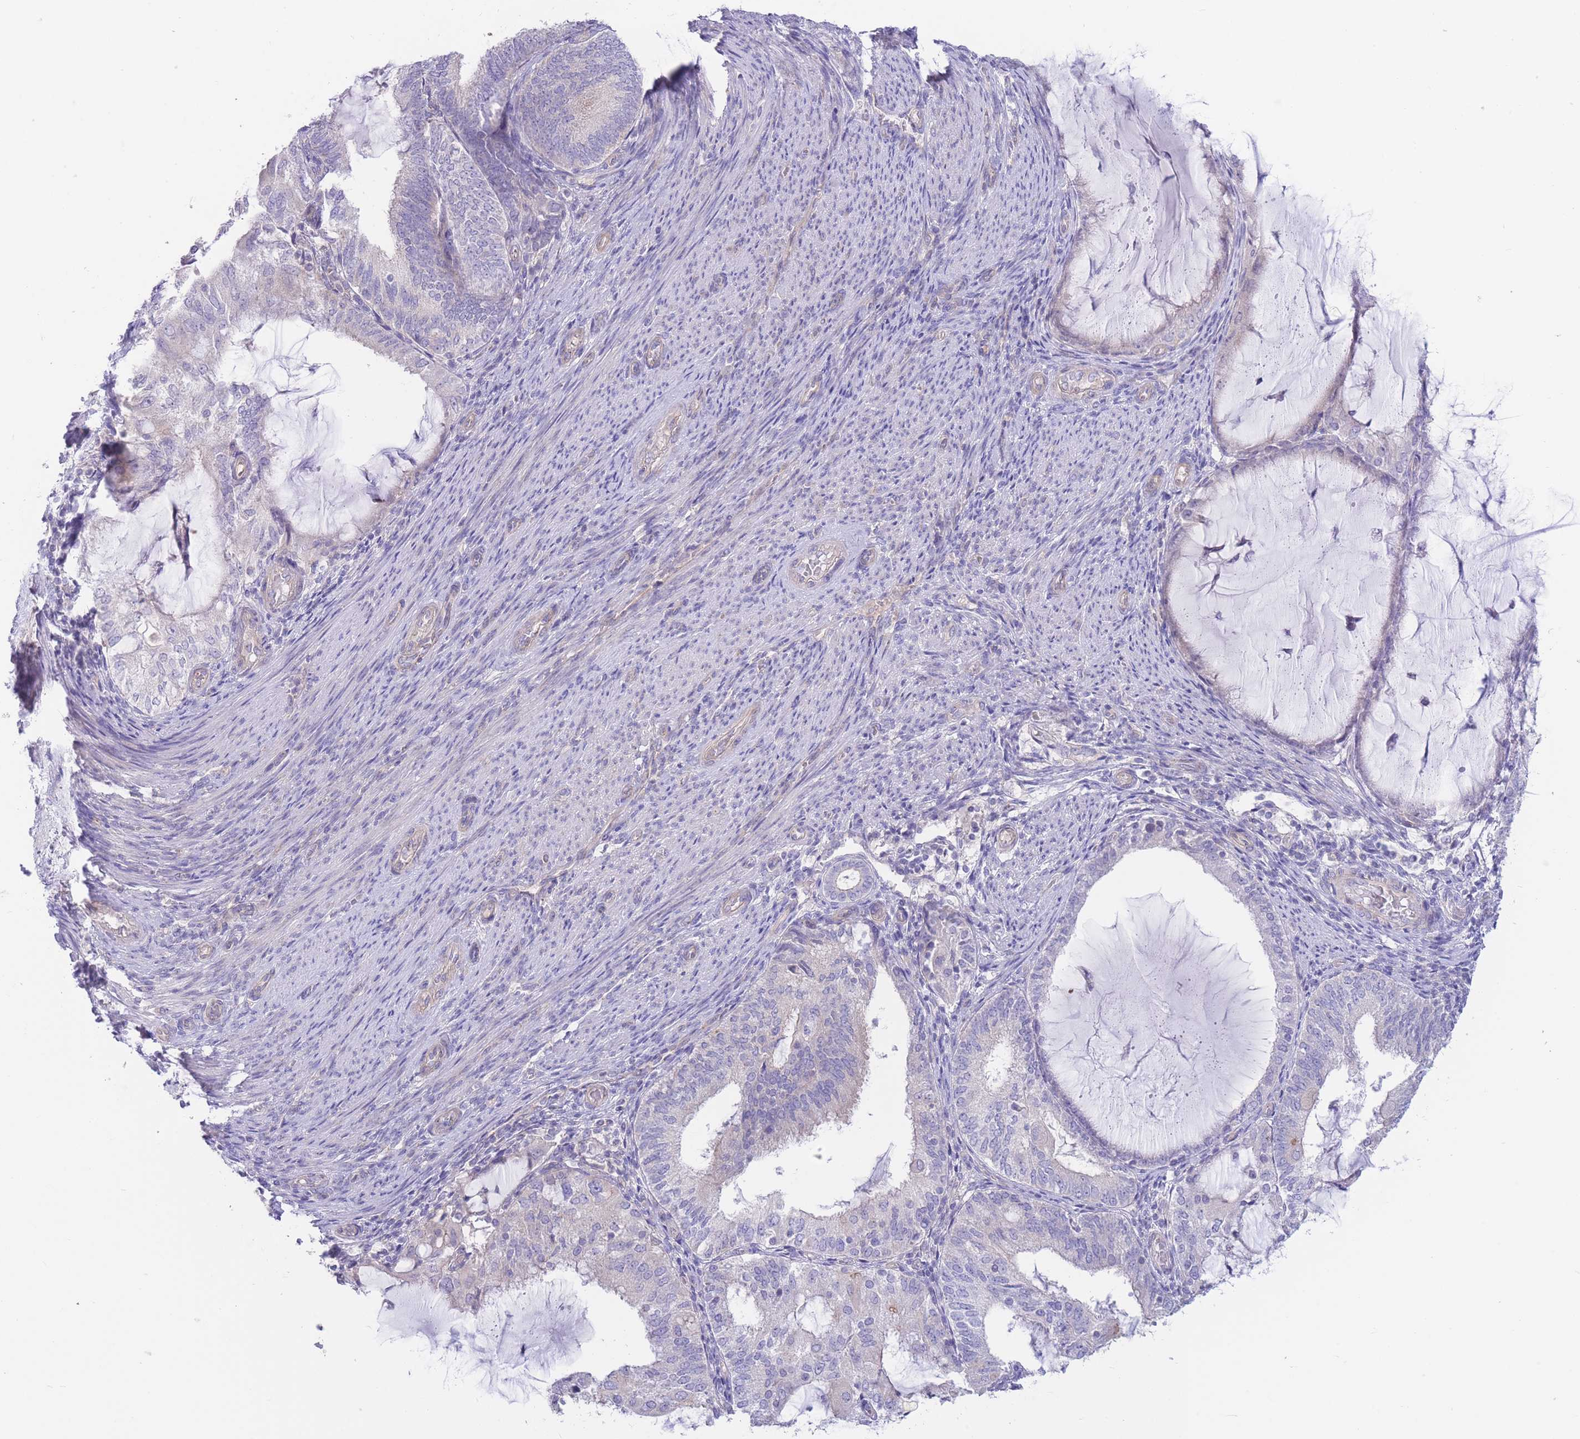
{"staining": {"intensity": "negative", "quantity": "none", "location": "none"}, "tissue": "endometrial cancer", "cell_type": "Tumor cells", "image_type": "cancer", "snomed": [{"axis": "morphology", "description": "Adenocarcinoma, NOS"}, {"axis": "topography", "description": "Endometrium"}], "caption": "A photomicrograph of human endometrial cancer is negative for staining in tumor cells.", "gene": "ALS2CL", "patient": {"sex": "female", "age": 81}}